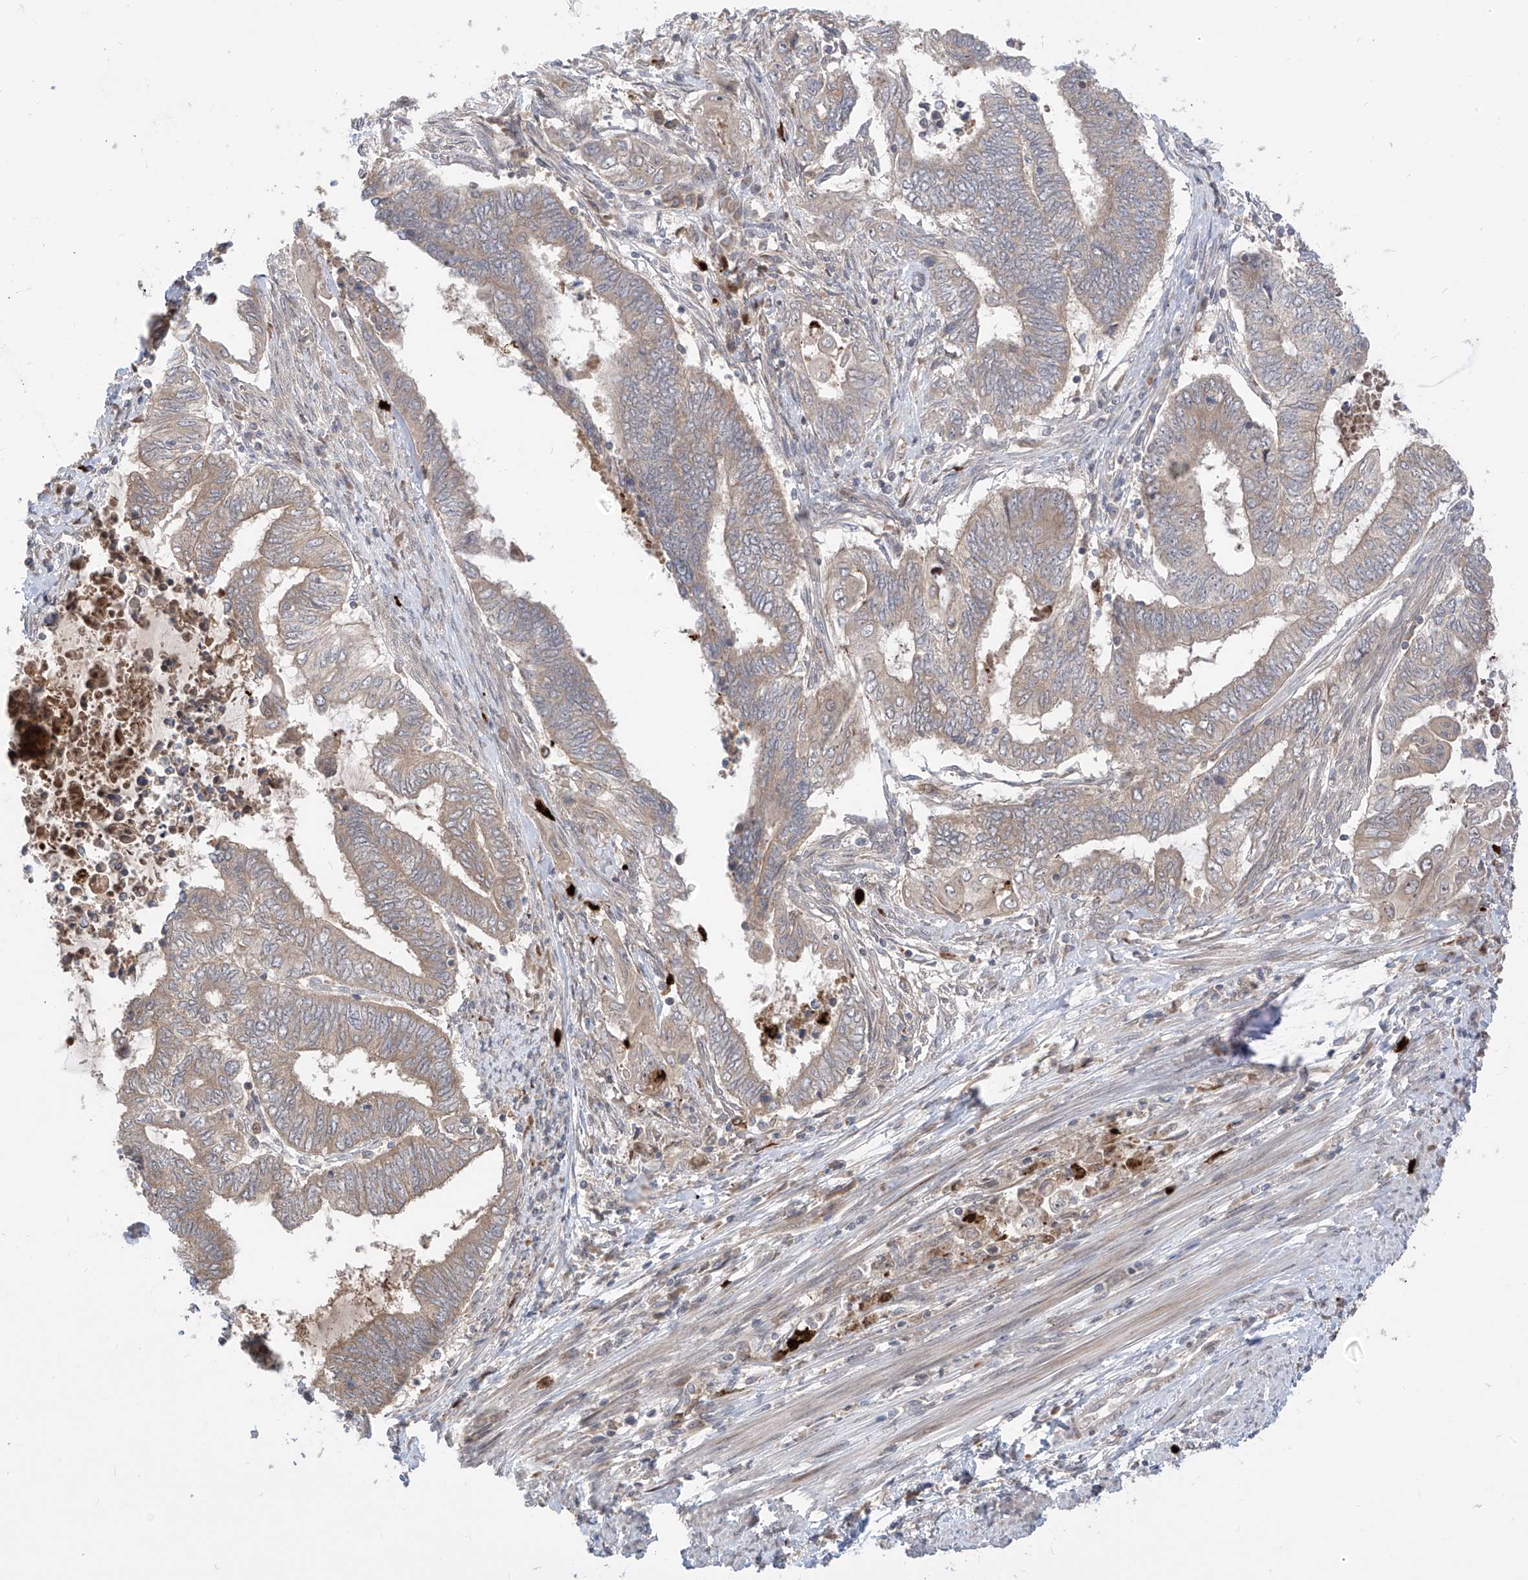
{"staining": {"intensity": "weak", "quantity": "25%-75%", "location": "cytoplasmic/membranous"}, "tissue": "endometrial cancer", "cell_type": "Tumor cells", "image_type": "cancer", "snomed": [{"axis": "morphology", "description": "Adenocarcinoma, NOS"}, {"axis": "topography", "description": "Uterus"}, {"axis": "topography", "description": "Endometrium"}], "caption": "IHC photomicrograph of neoplastic tissue: human adenocarcinoma (endometrial) stained using immunohistochemistry displays low levels of weak protein expression localized specifically in the cytoplasmic/membranous of tumor cells, appearing as a cytoplasmic/membranous brown color.", "gene": "CNKSR1", "patient": {"sex": "female", "age": 70}}